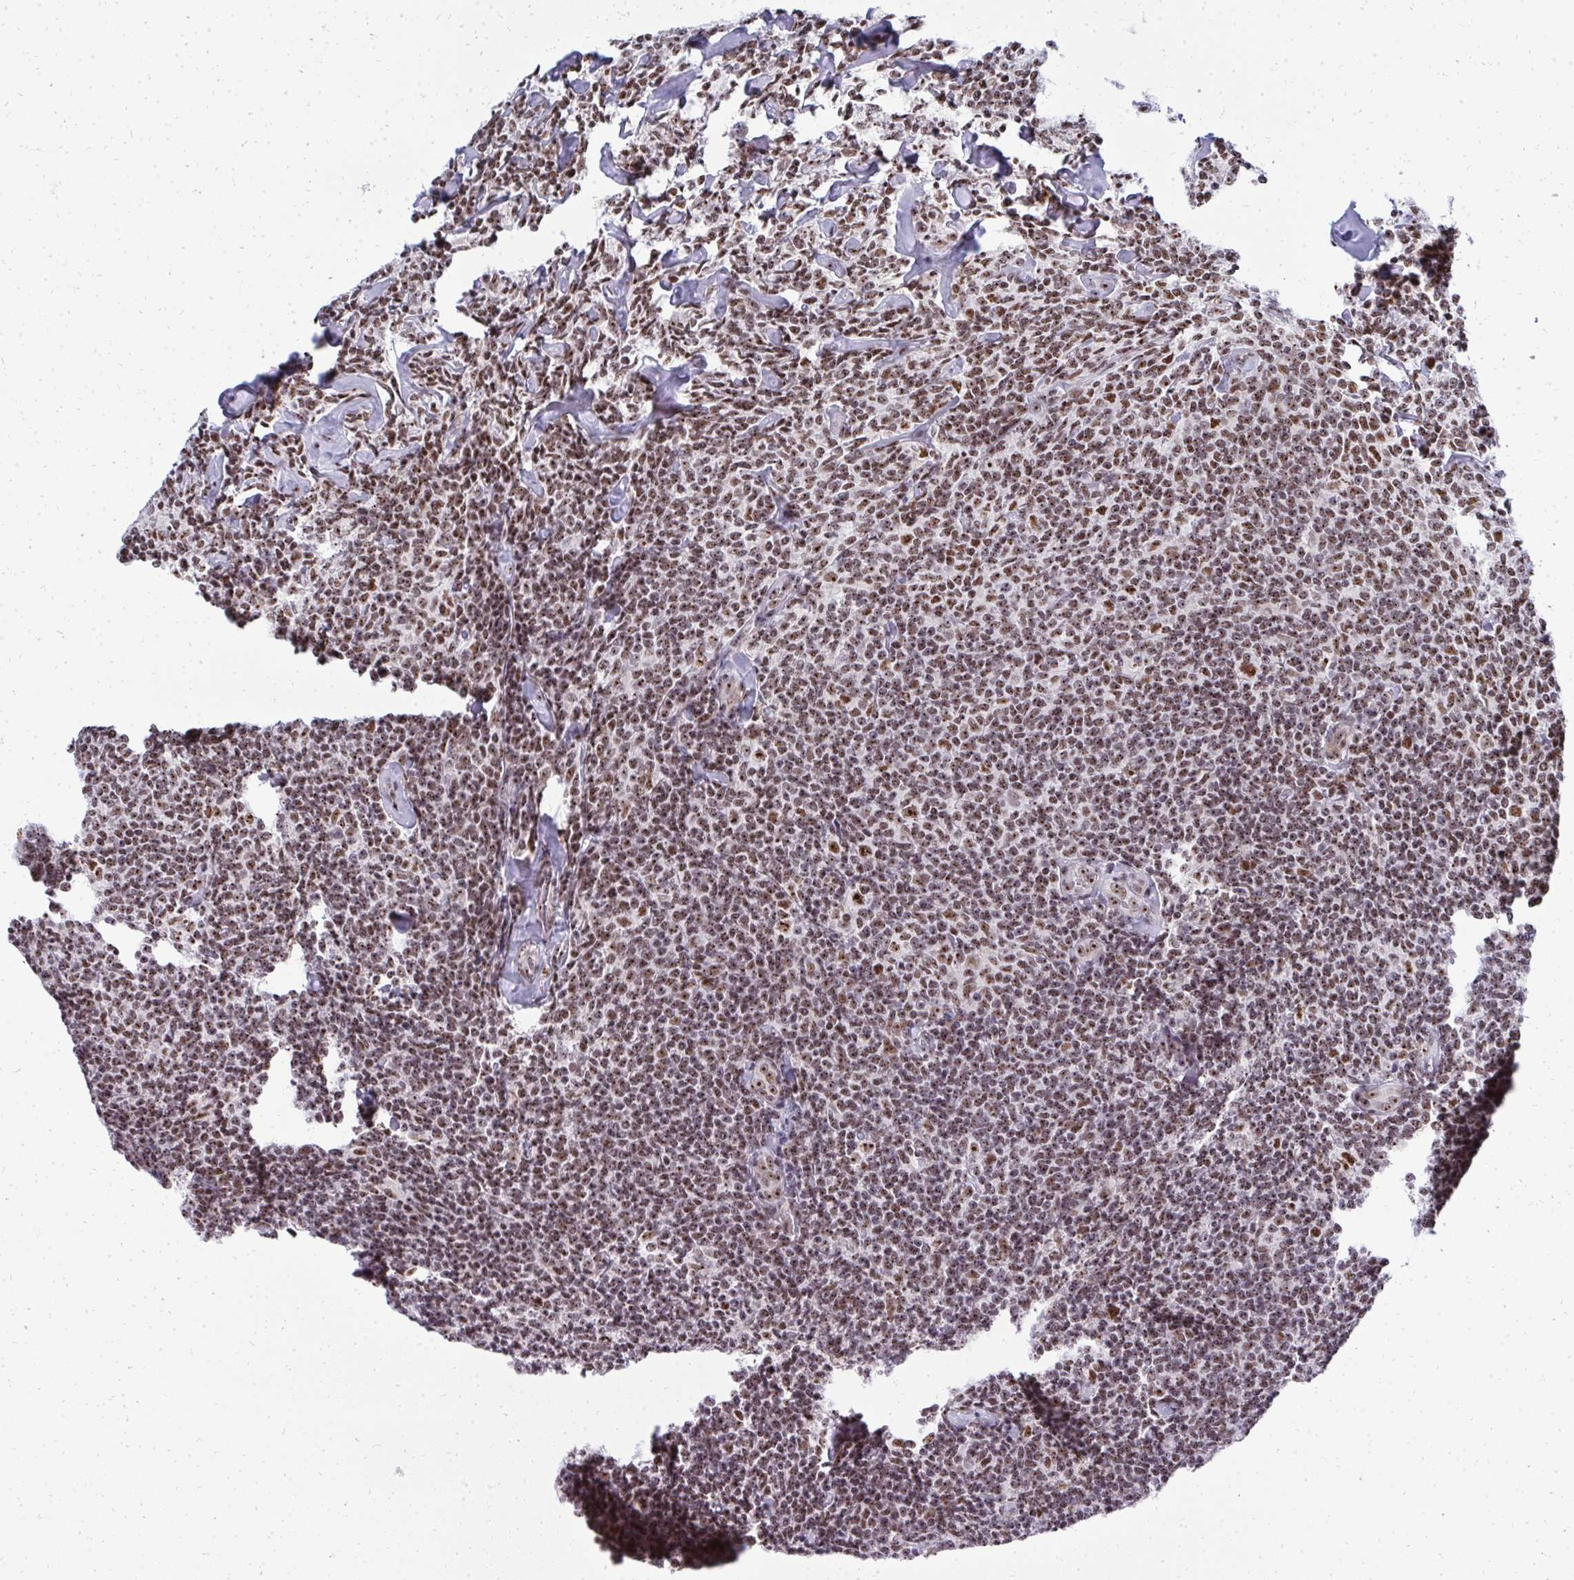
{"staining": {"intensity": "moderate", "quantity": ">75%", "location": "nuclear"}, "tissue": "lymphoma", "cell_type": "Tumor cells", "image_type": "cancer", "snomed": [{"axis": "morphology", "description": "Malignant lymphoma, non-Hodgkin's type, Low grade"}, {"axis": "topography", "description": "Lymph node"}], "caption": "Human low-grade malignant lymphoma, non-Hodgkin's type stained for a protein (brown) reveals moderate nuclear positive positivity in approximately >75% of tumor cells.", "gene": "SIRT7", "patient": {"sex": "female", "age": 56}}